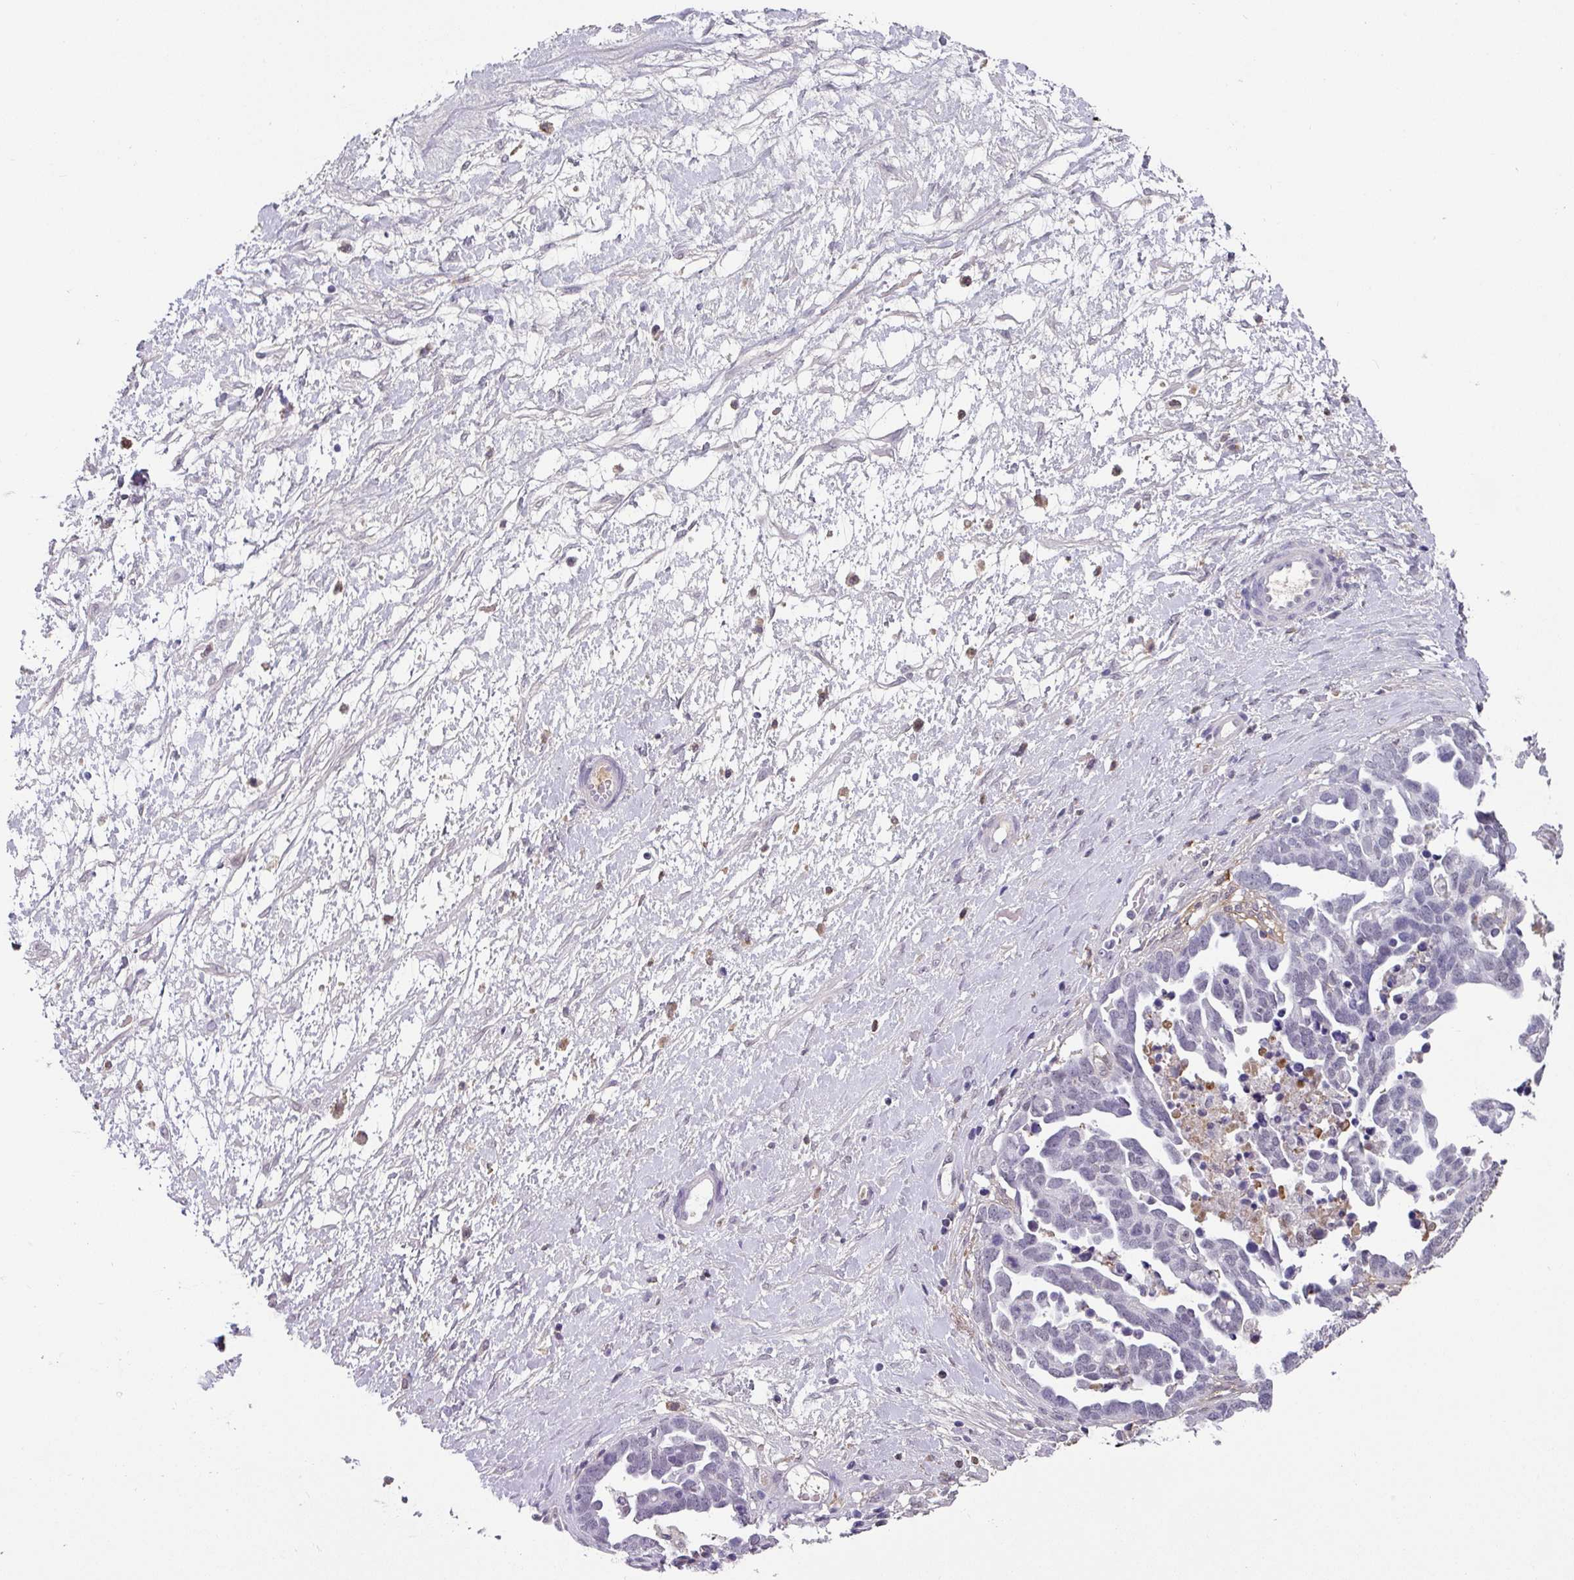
{"staining": {"intensity": "negative", "quantity": "none", "location": "none"}, "tissue": "ovarian cancer", "cell_type": "Tumor cells", "image_type": "cancer", "snomed": [{"axis": "morphology", "description": "Cystadenocarcinoma, serous, NOS"}, {"axis": "topography", "description": "Ovary"}], "caption": "Ovarian cancer was stained to show a protein in brown. There is no significant staining in tumor cells. (DAB immunohistochemistry visualized using brightfield microscopy, high magnification).", "gene": "C1QB", "patient": {"sex": "female", "age": 54}}